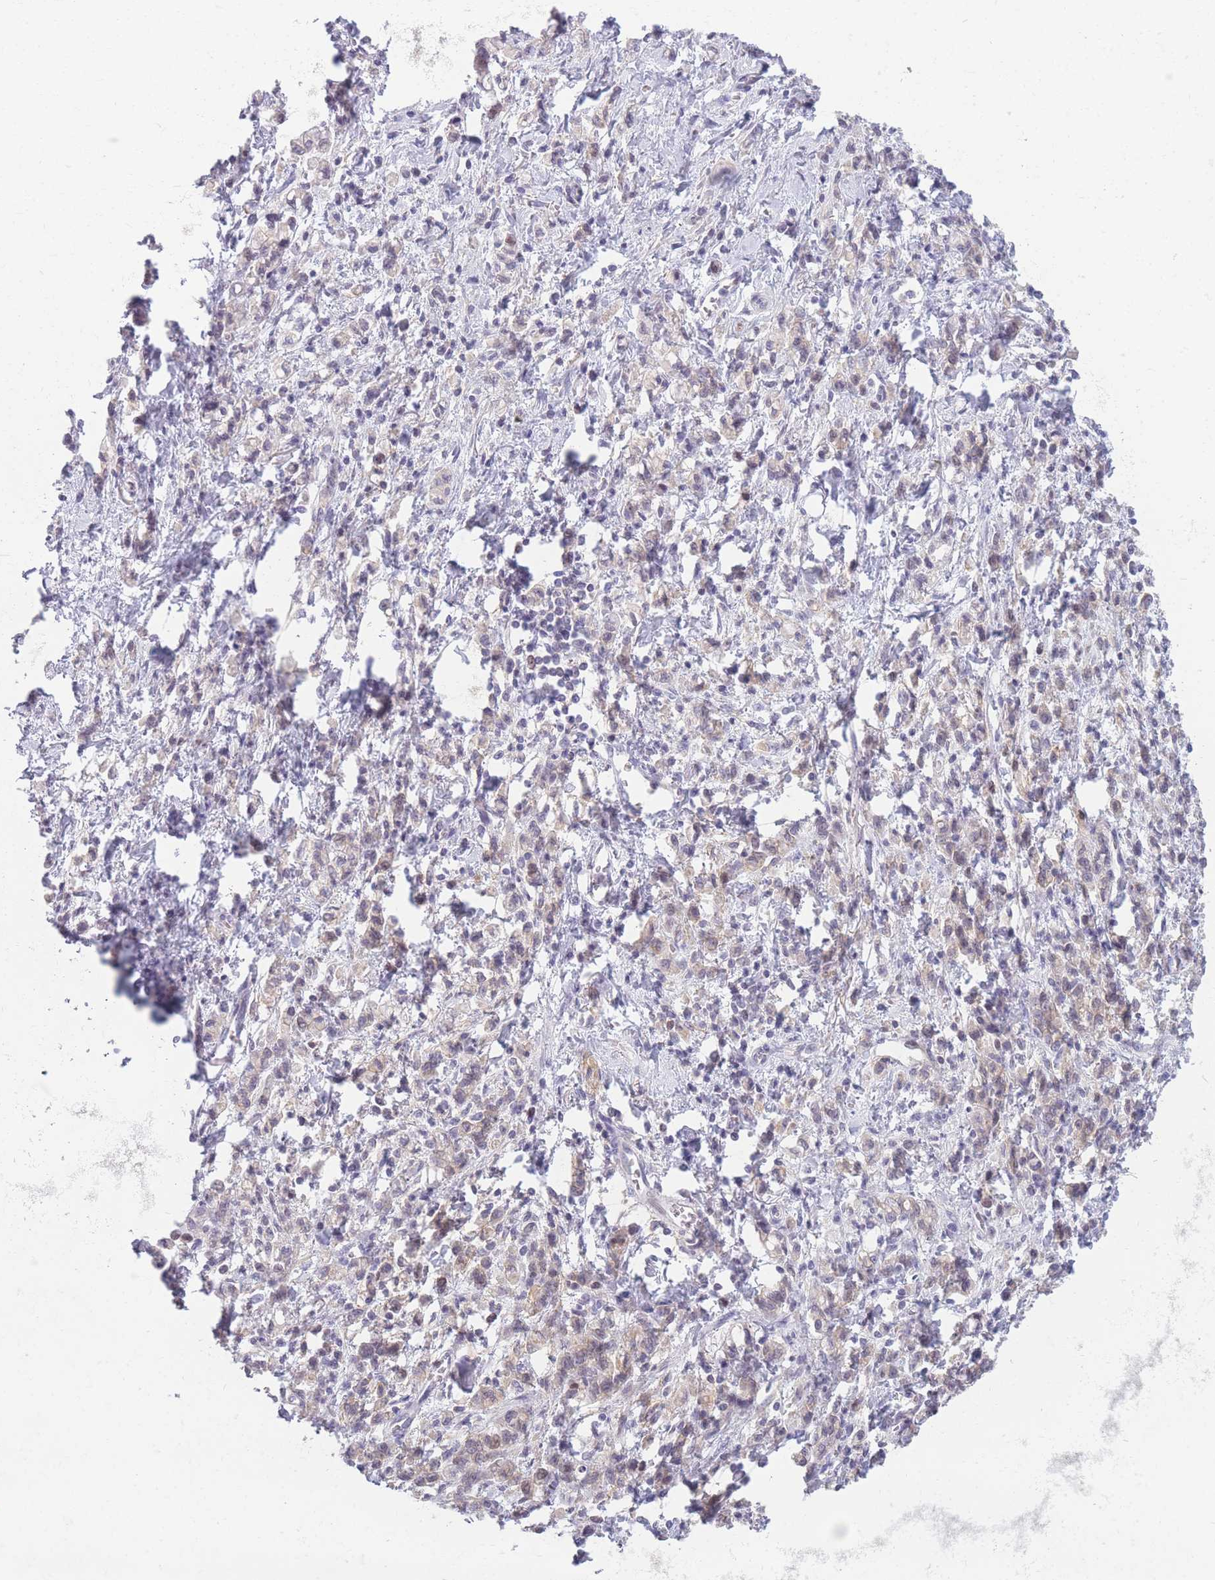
{"staining": {"intensity": "weak", "quantity": "25%-75%", "location": "cytoplasmic/membranous,nuclear"}, "tissue": "stomach cancer", "cell_type": "Tumor cells", "image_type": "cancer", "snomed": [{"axis": "morphology", "description": "Adenocarcinoma, NOS"}, {"axis": "topography", "description": "Stomach"}], "caption": "This histopathology image demonstrates adenocarcinoma (stomach) stained with IHC to label a protein in brown. The cytoplasmic/membranous and nuclear of tumor cells show weak positivity for the protein. Nuclei are counter-stained blue.", "gene": "ZNF439", "patient": {"sex": "male", "age": 77}}